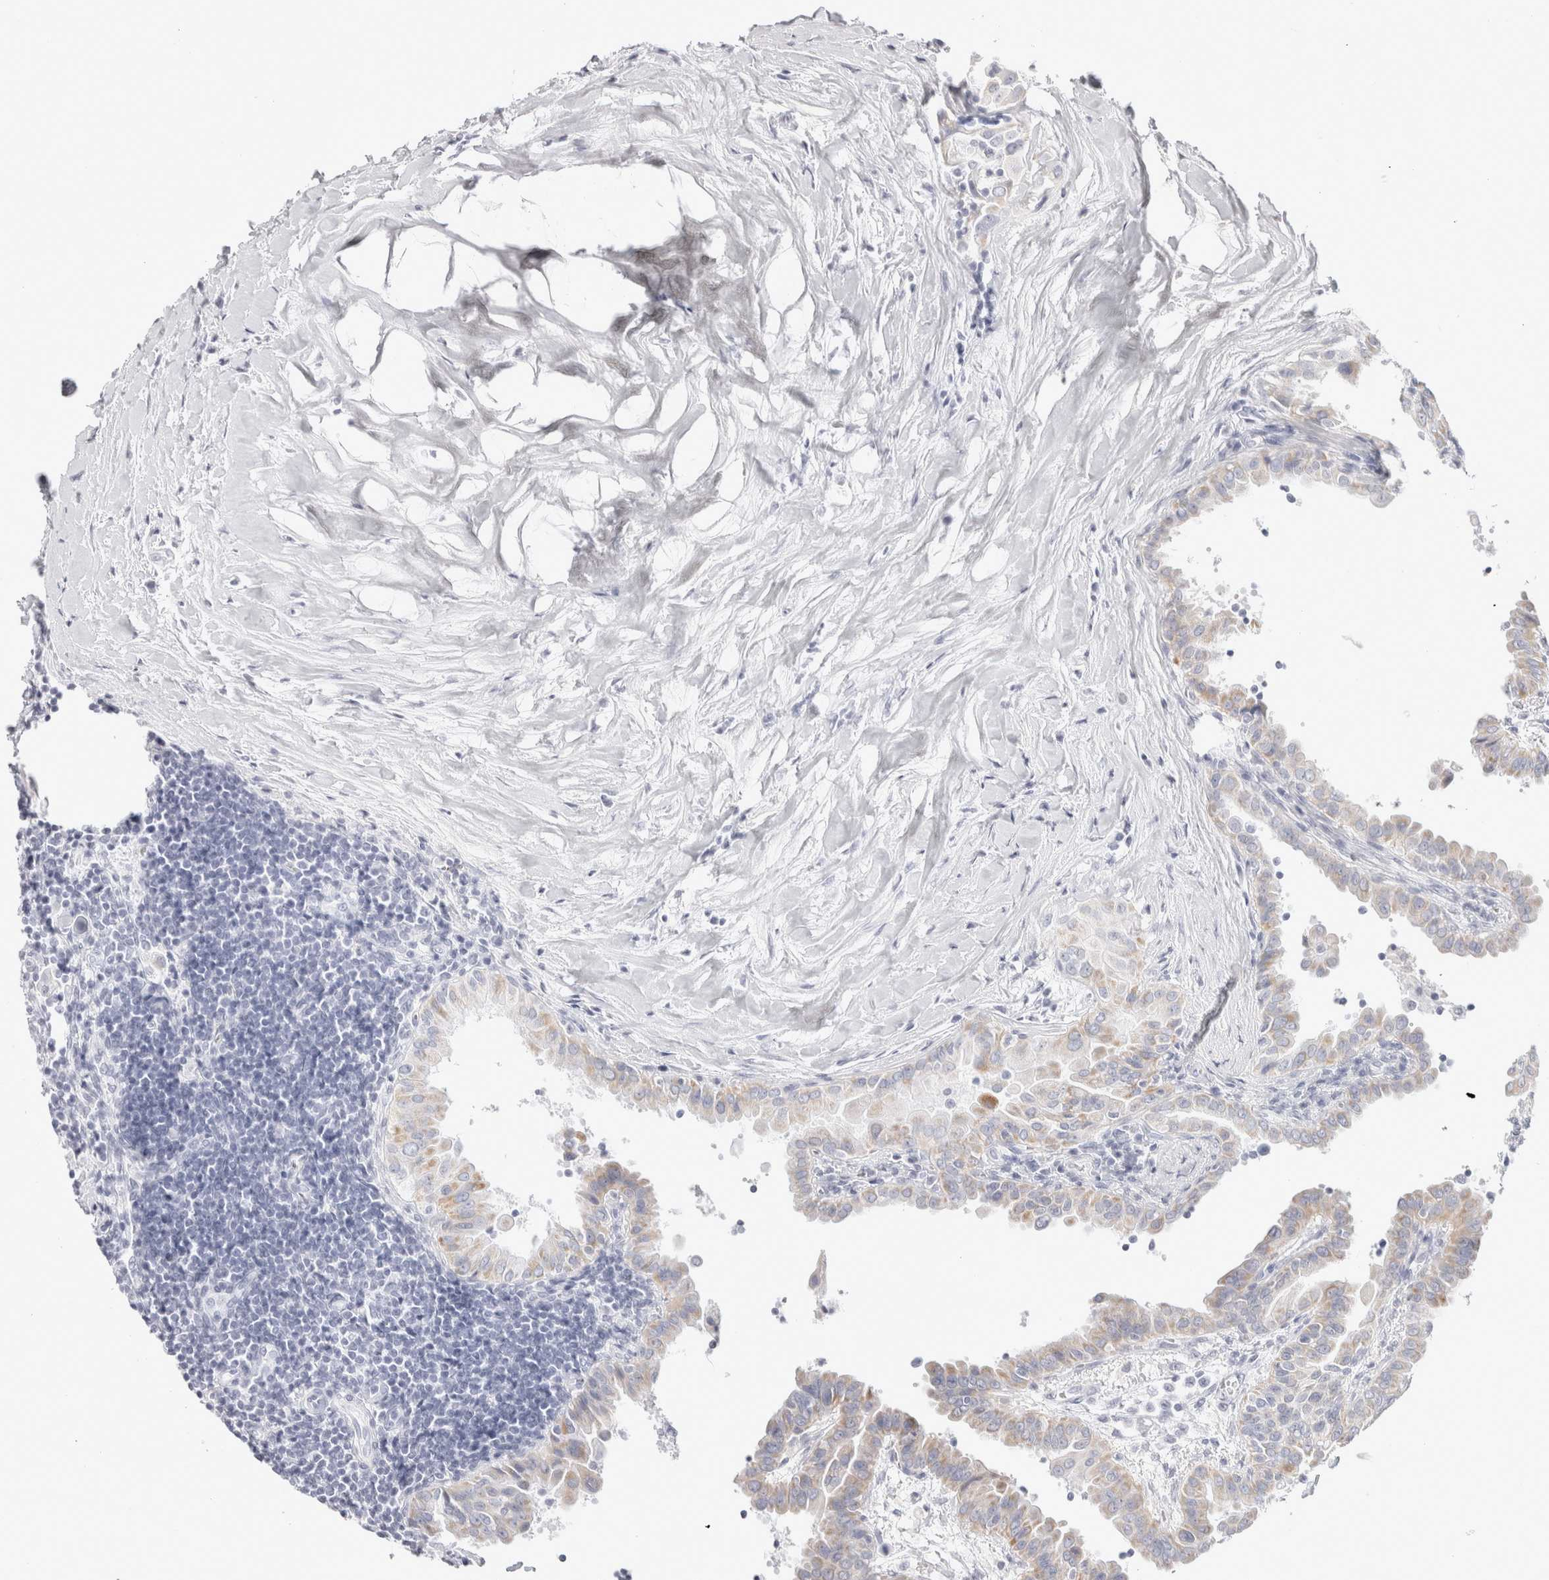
{"staining": {"intensity": "negative", "quantity": "none", "location": "none"}, "tissue": "thyroid cancer", "cell_type": "Tumor cells", "image_type": "cancer", "snomed": [{"axis": "morphology", "description": "Papillary adenocarcinoma, NOS"}, {"axis": "topography", "description": "Thyroid gland"}], "caption": "Tumor cells are negative for protein expression in human thyroid cancer. The staining is performed using DAB brown chromogen with nuclei counter-stained in using hematoxylin.", "gene": "GARIN1A", "patient": {"sex": "male", "age": 33}}